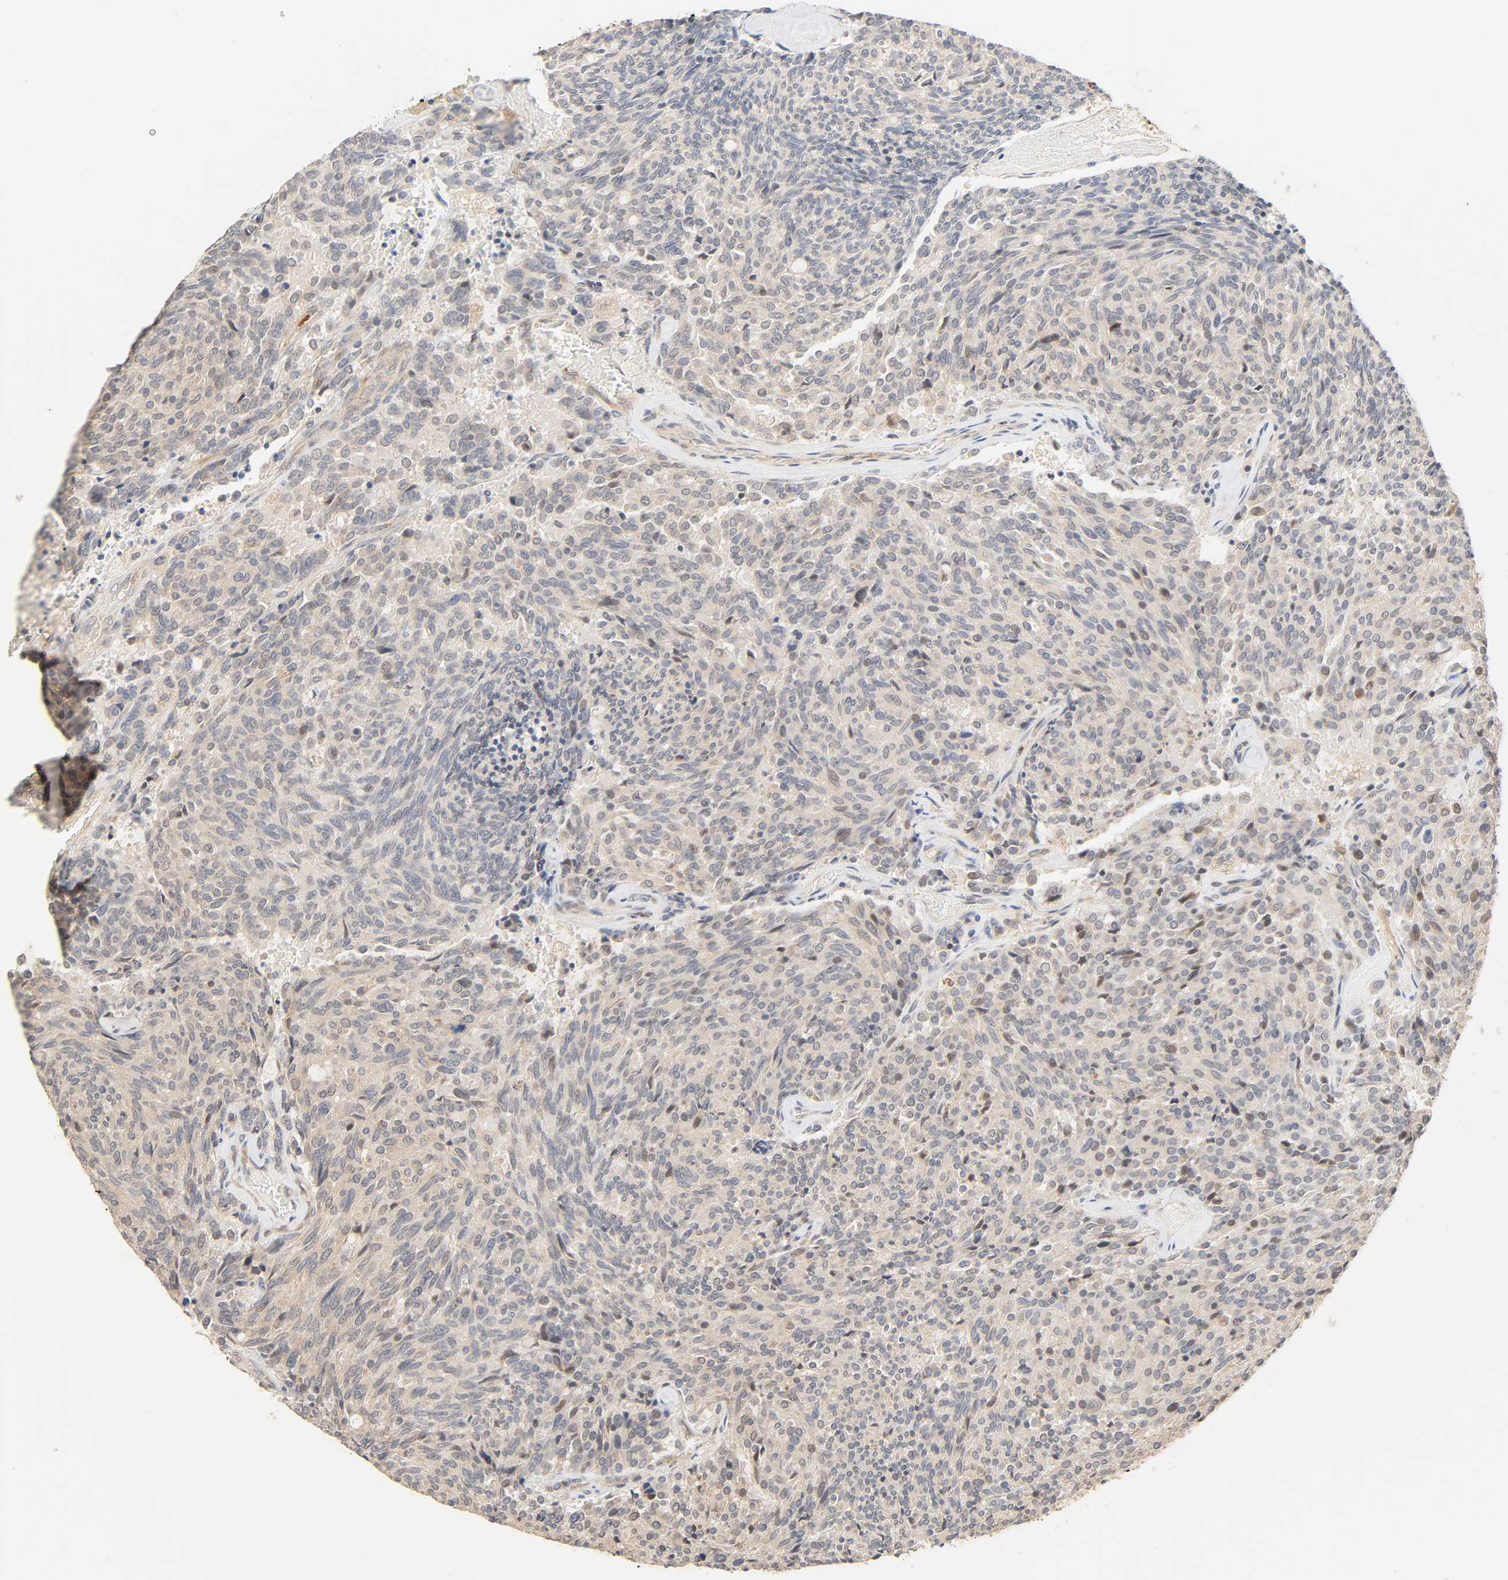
{"staining": {"intensity": "negative", "quantity": "none", "location": "none"}, "tissue": "carcinoid", "cell_type": "Tumor cells", "image_type": "cancer", "snomed": [{"axis": "morphology", "description": "Carcinoid, malignant, NOS"}, {"axis": "topography", "description": "Pancreas"}], "caption": "Carcinoid stained for a protein using immunohistochemistry (IHC) shows no positivity tumor cells.", "gene": "CACNA1G", "patient": {"sex": "female", "age": 54}}